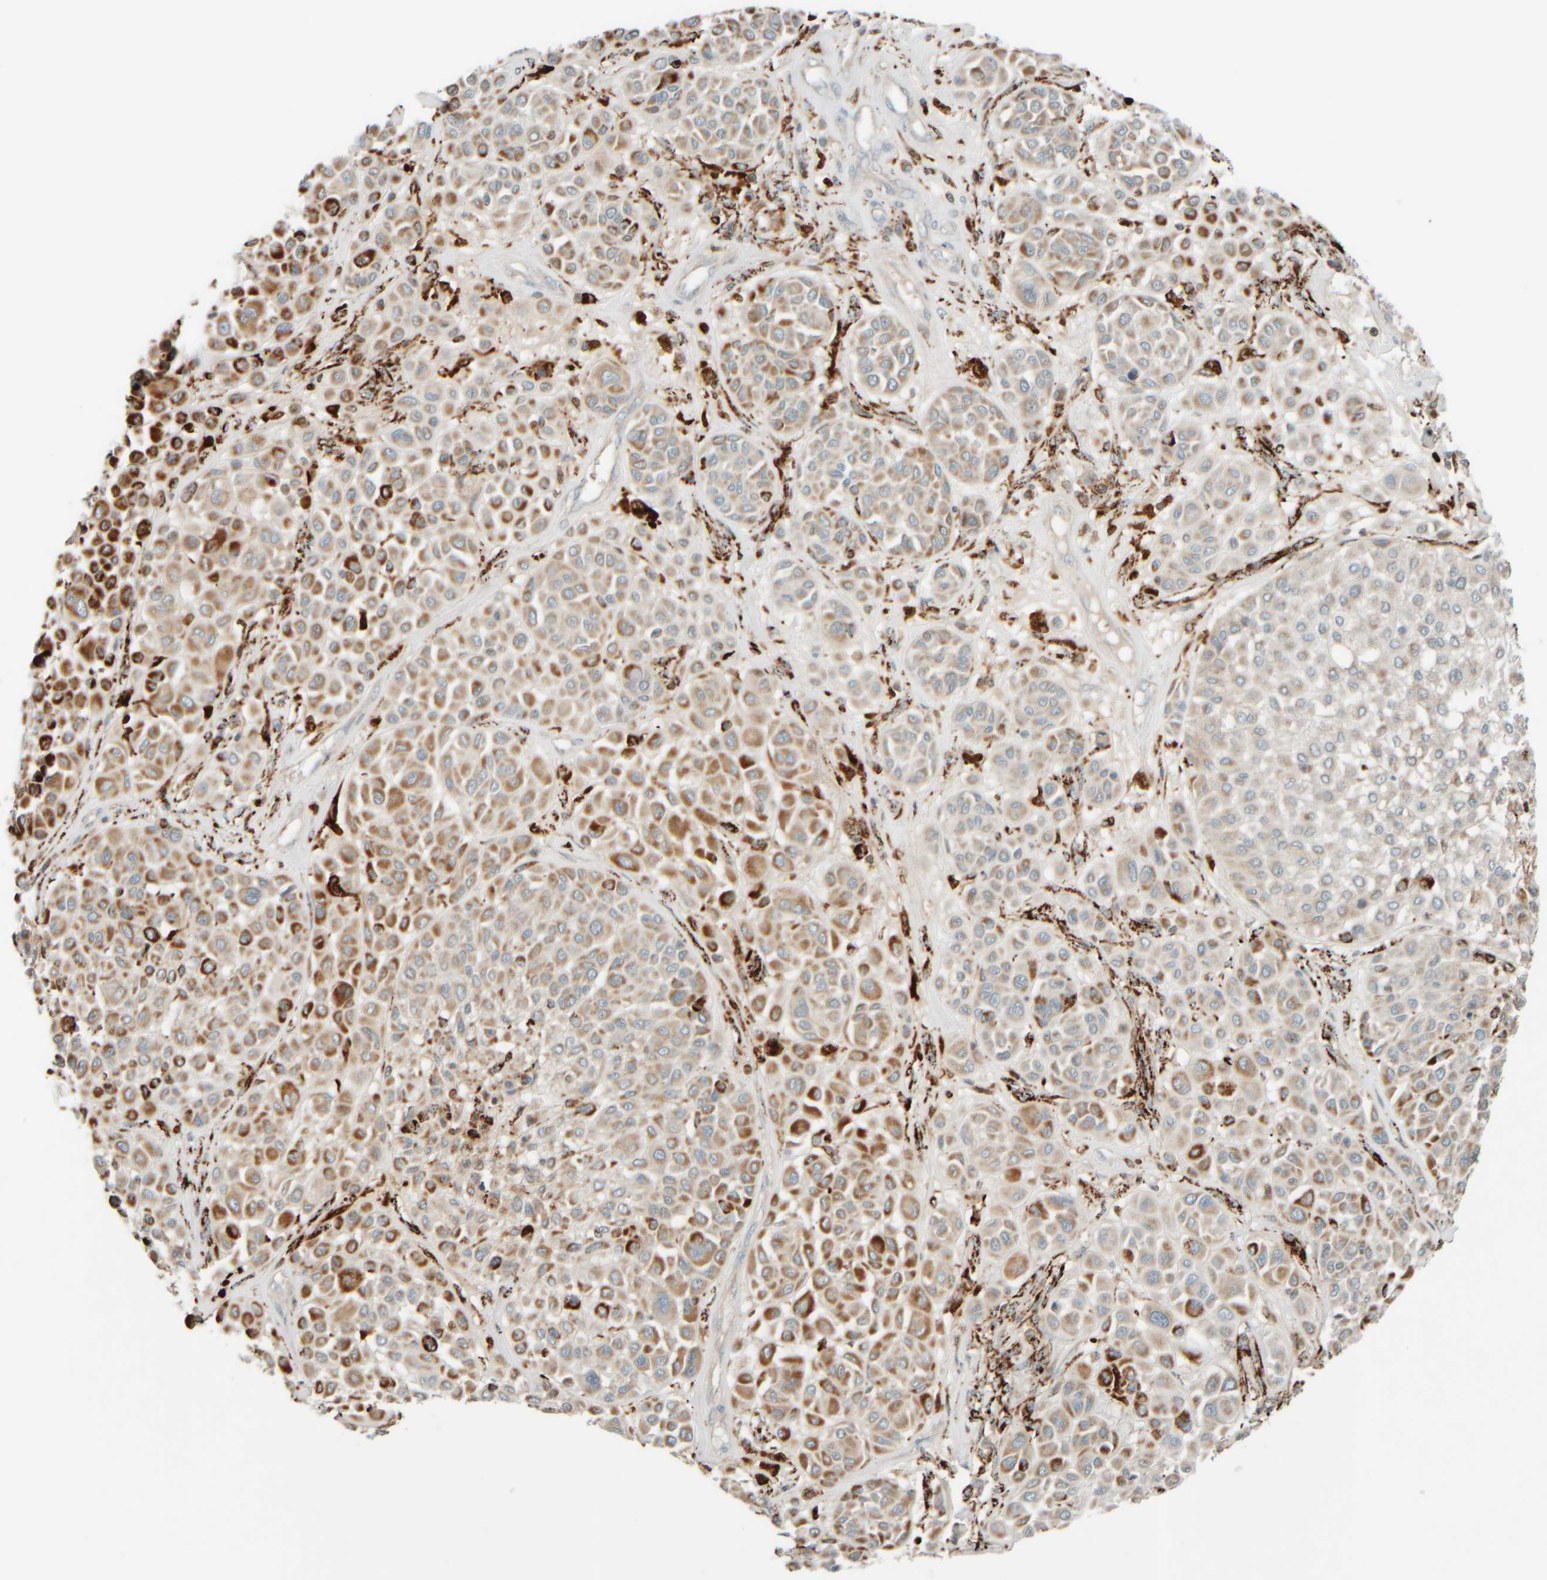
{"staining": {"intensity": "strong", "quantity": ">75%", "location": "cytoplasmic/membranous"}, "tissue": "melanoma", "cell_type": "Tumor cells", "image_type": "cancer", "snomed": [{"axis": "morphology", "description": "Malignant melanoma, Metastatic site"}, {"axis": "topography", "description": "Soft tissue"}], "caption": "Immunohistochemical staining of malignant melanoma (metastatic site) demonstrates strong cytoplasmic/membranous protein expression in about >75% of tumor cells.", "gene": "SPAG5", "patient": {"sex": "male", "age": 41}}